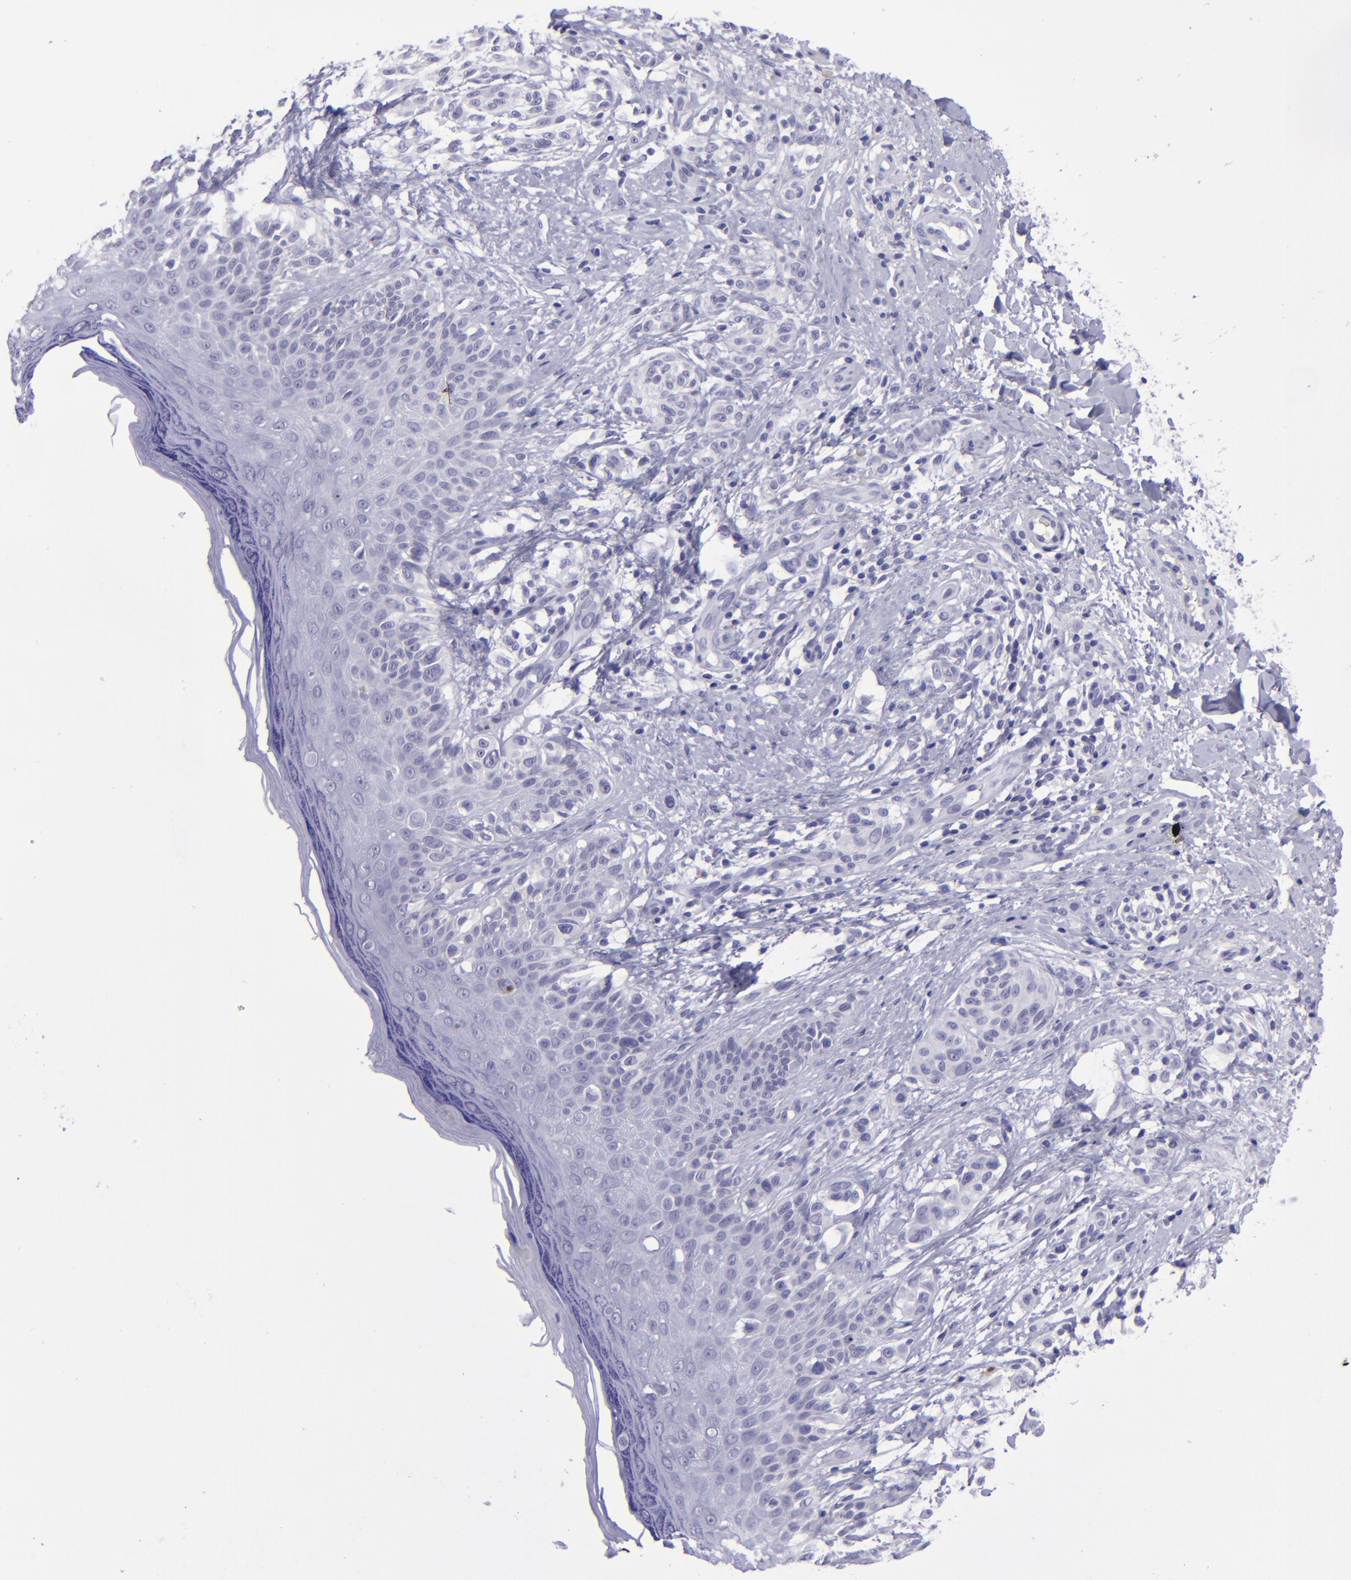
{"staining": {"intensity": "negative", "quantity": "none", "location": "none"}, "tissue": "melanoma", "cell_type": "Tumor cells", "image_type": "cancer", "snomed": [{"axis": "morphology", "description": "Malignant melanoma, NOS"}, {"axis": "topography", "description": "Skin"}], "caption": "Micrograph shows no significant protein staining in tumor cells of malignant melanoma. (DAB immunohistochemistry visualized using brightfield microscopy, high magnification).", "gene": "POU2F2", "patient": {"sex": "male", "age": 57}}